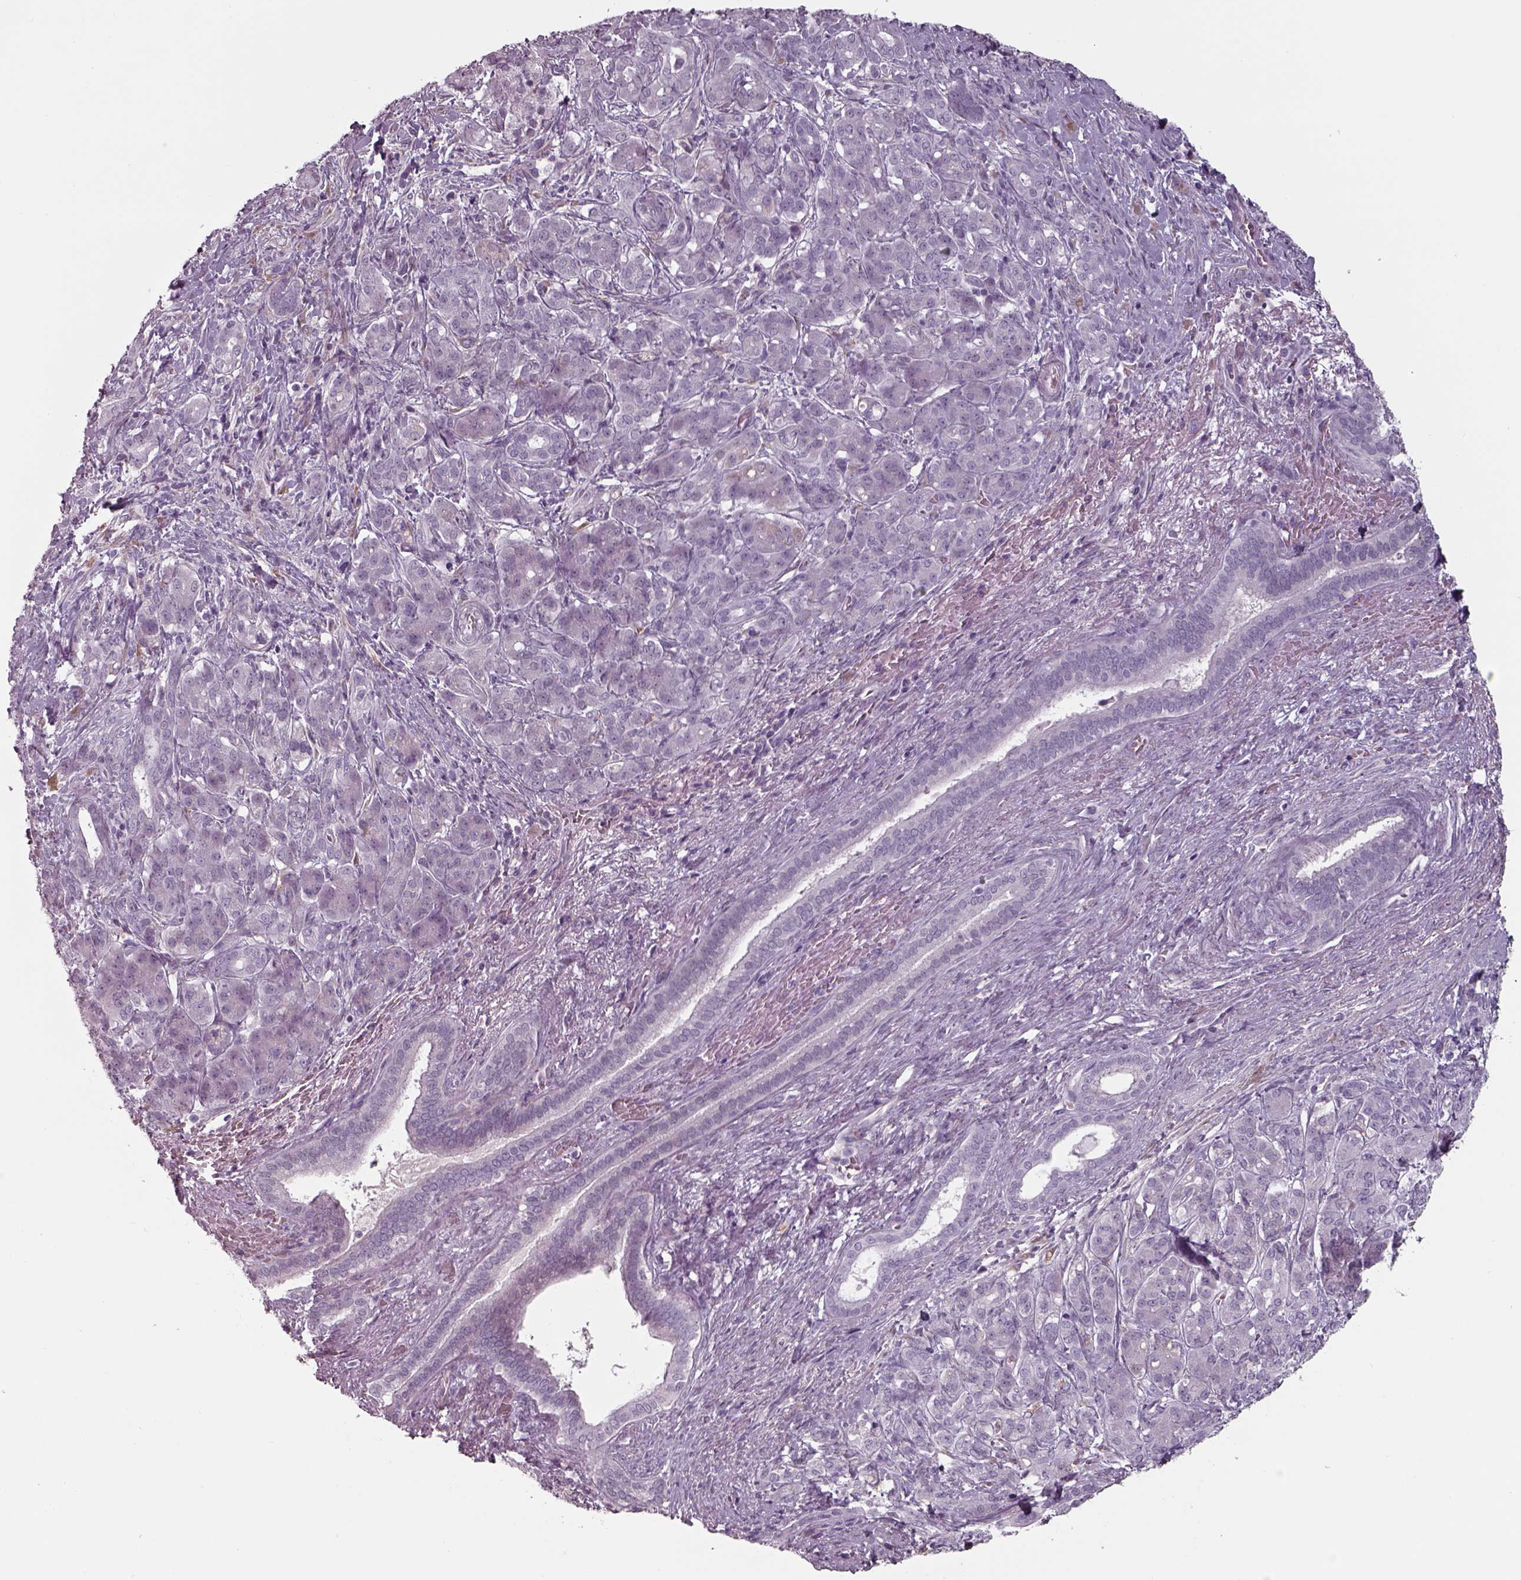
{"staining": {"intensity": "negative", "quantity": "none", "location": "none"}, "tissue": "pancreatic cancer", "cell_type": "Tumor cells", "image_type": "cancer", "snomed": [{"axis": "morphology", "description": "Normal tissue, NOS"}, {"axis": "morphology", "description": "Inflammation, NOS"}, {"axis": "morphology", "description": "Adenocarcinoma, NOS"}, {"axis": "topography", "description": "Pancreas"}], "caption": "Tumor cells show no significant protein expression in pancreatic cancer (adenocarcinoma).", "gene": "SEPTIN14", "patient": {"sex": "male", "age": 57}}